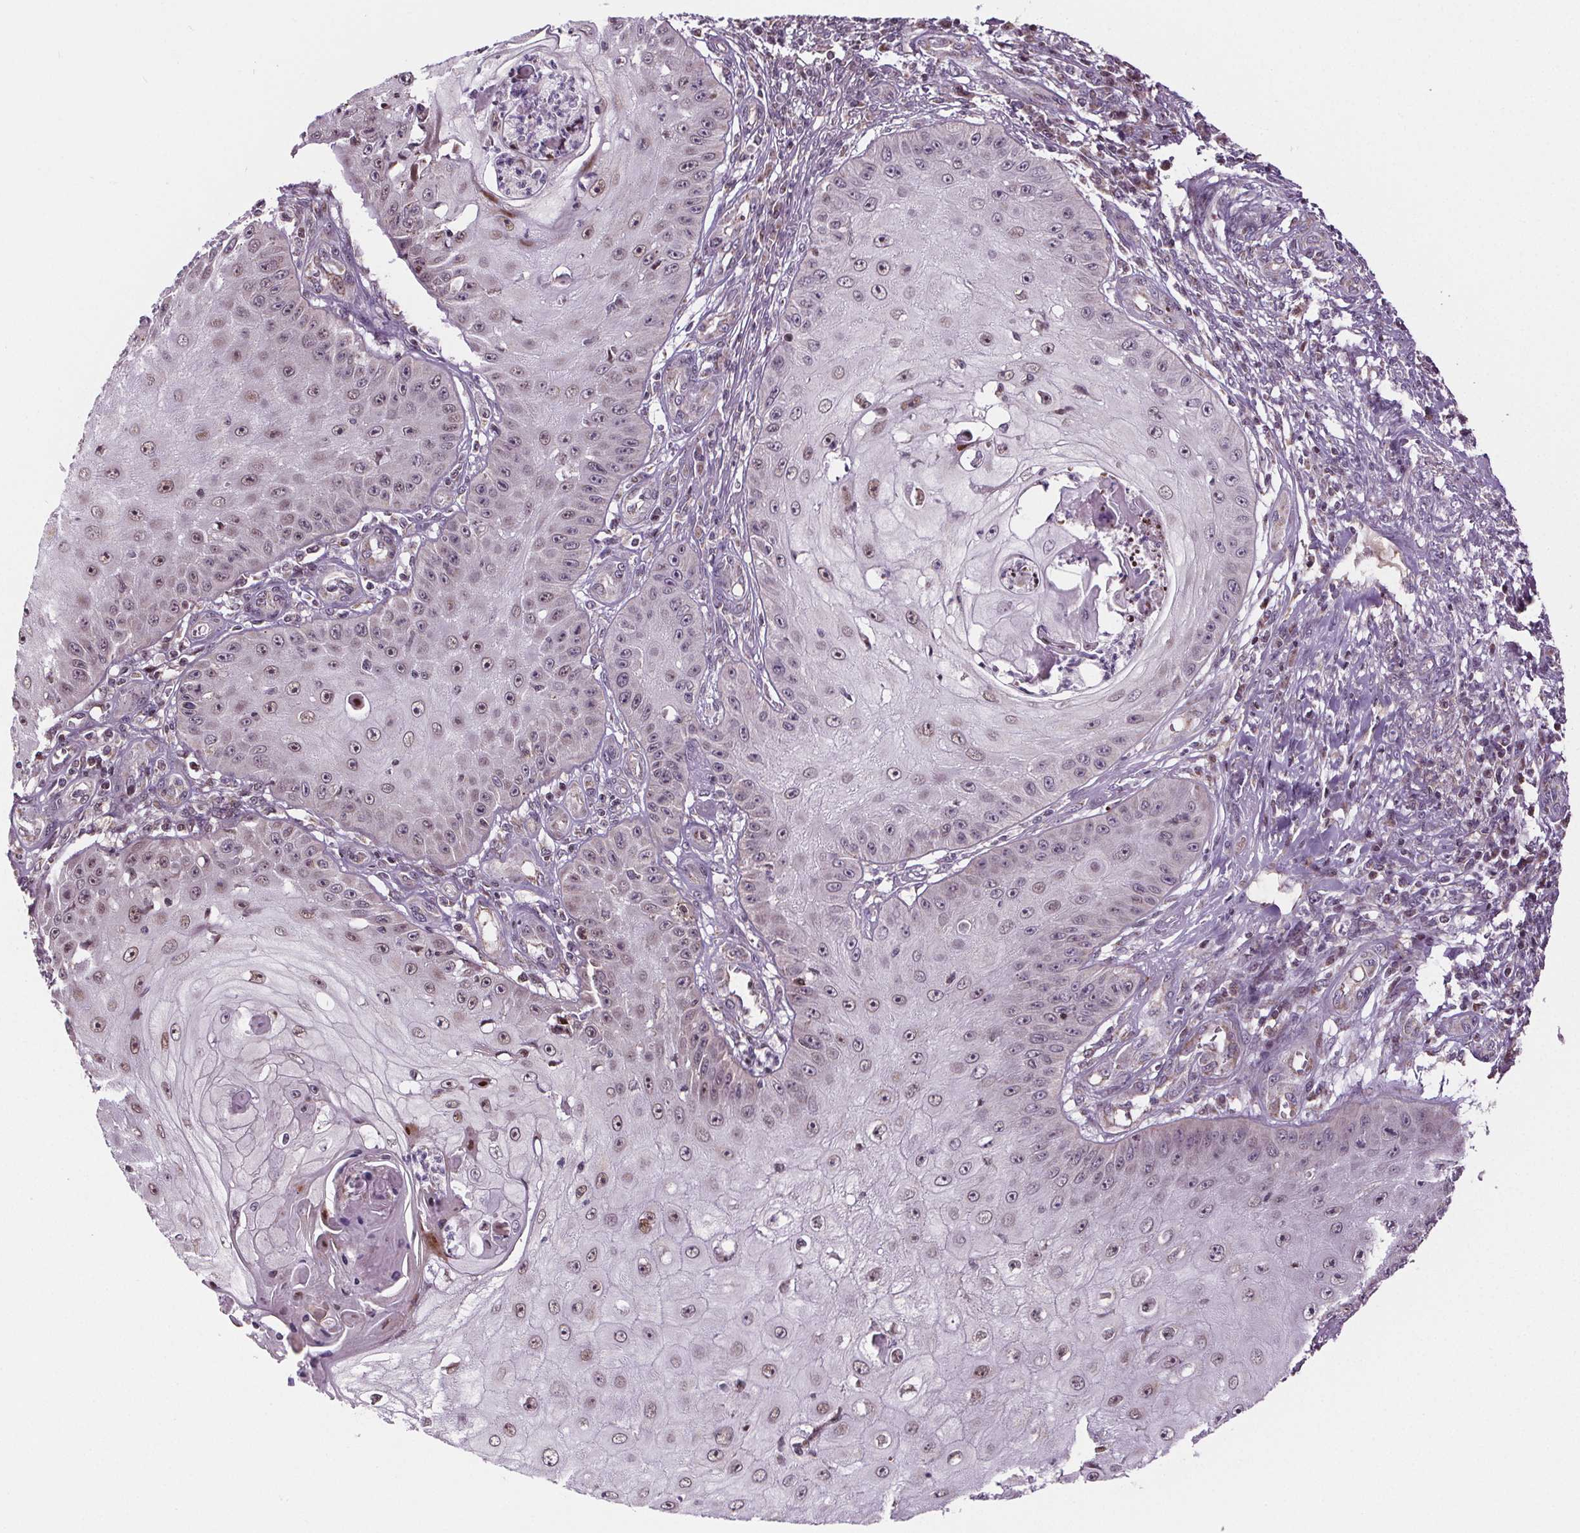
{"staining": {"intensity": "weak", "quantity": "<25%", "location": "cytoplasmic/membranous"}, "tissue": "skin cancer", "cell_type": "Tumor cells", "image_type": "cancer", "snomed": [{"axis": "morphology", "description": "Squamous cell carcinoma, NOS"}, {"axis": "topography", "description": "Skin"}], "caption": "Immunohistochemical staining of skin cancer shows no significant positivity in tumor cells. (DAB (3,3'-diaminobenzidine) immunohistochemistry (IHC) visualized using brightfield microscopy, high magnification).", "gene": "SUCLA2", "patient": {"sex": "male", "age": 70}}